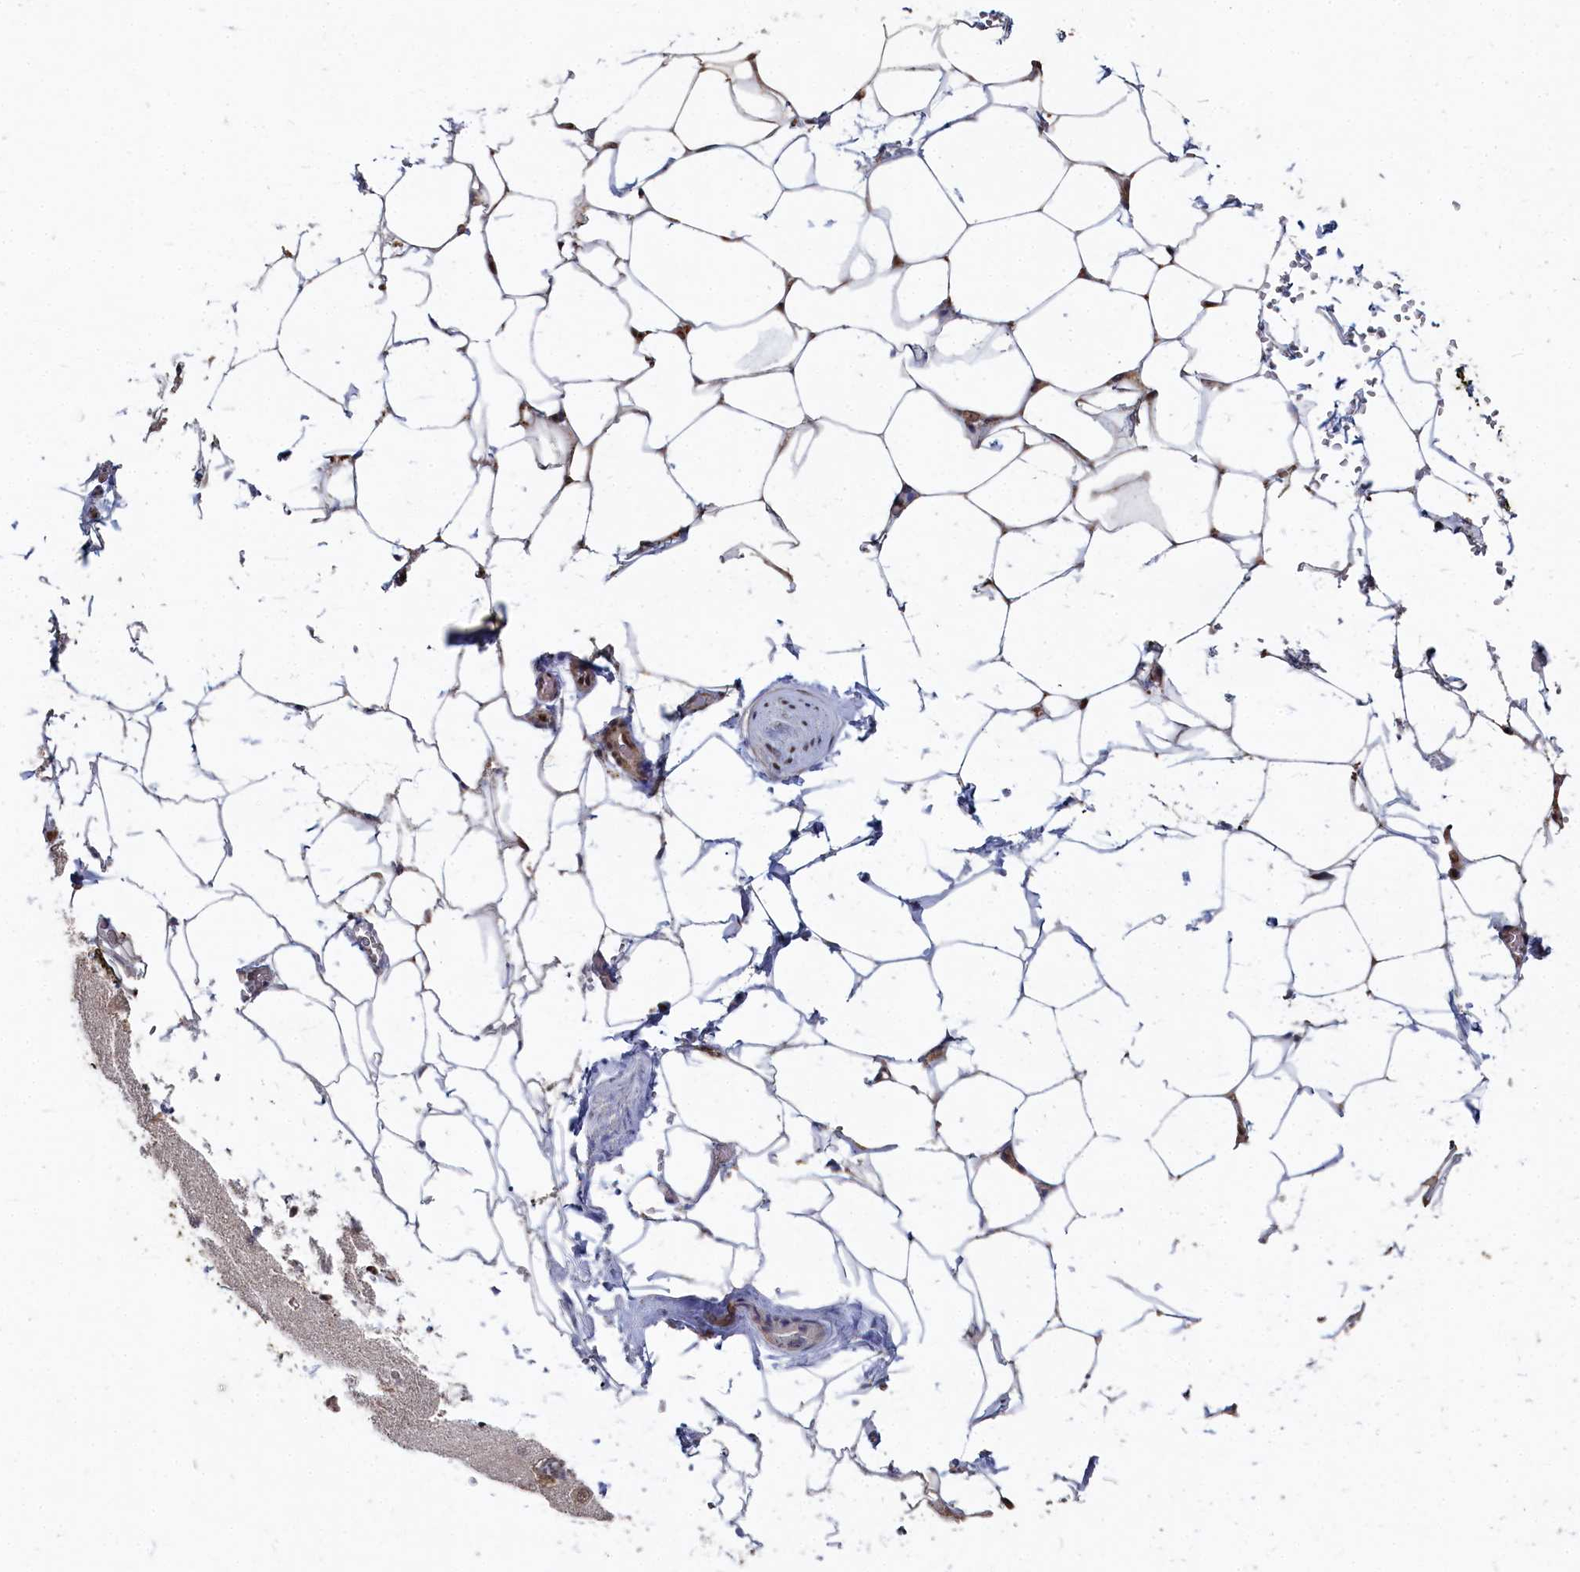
{"staining": {"intensity": "moderate", "quantity": "25%-75%", "location": "cytoplasmic/membranous,nuclear"}, "tissue": "adipose tissue", "cell_type": "Adipocytes", "image_type": "normal", "snomed": [{"axis": "morphology", "description": "Normal tissue, NOS"}, {"axis": "morphology", "description": "Adenocarcinoma, Low grade"}, {"axis": "topography", "description": "Prostate"}, {"axis": "topography", "description": "Peripheral nerve tissue"}], "caption": "Immunohistochemistry (IHC) (DAB) staining of unremarkable human adipose tissue shows moderate cytoplasmic/membranous,nuclear protein staining in about 25%-75% of adipocytes. The staining is performed using DAB brown chromogen to label protein expression. The nuclei are counter-stained blue using hematoxylin.", "gene": "BUB3", "patient": {"sex": "male", "age": 63}}